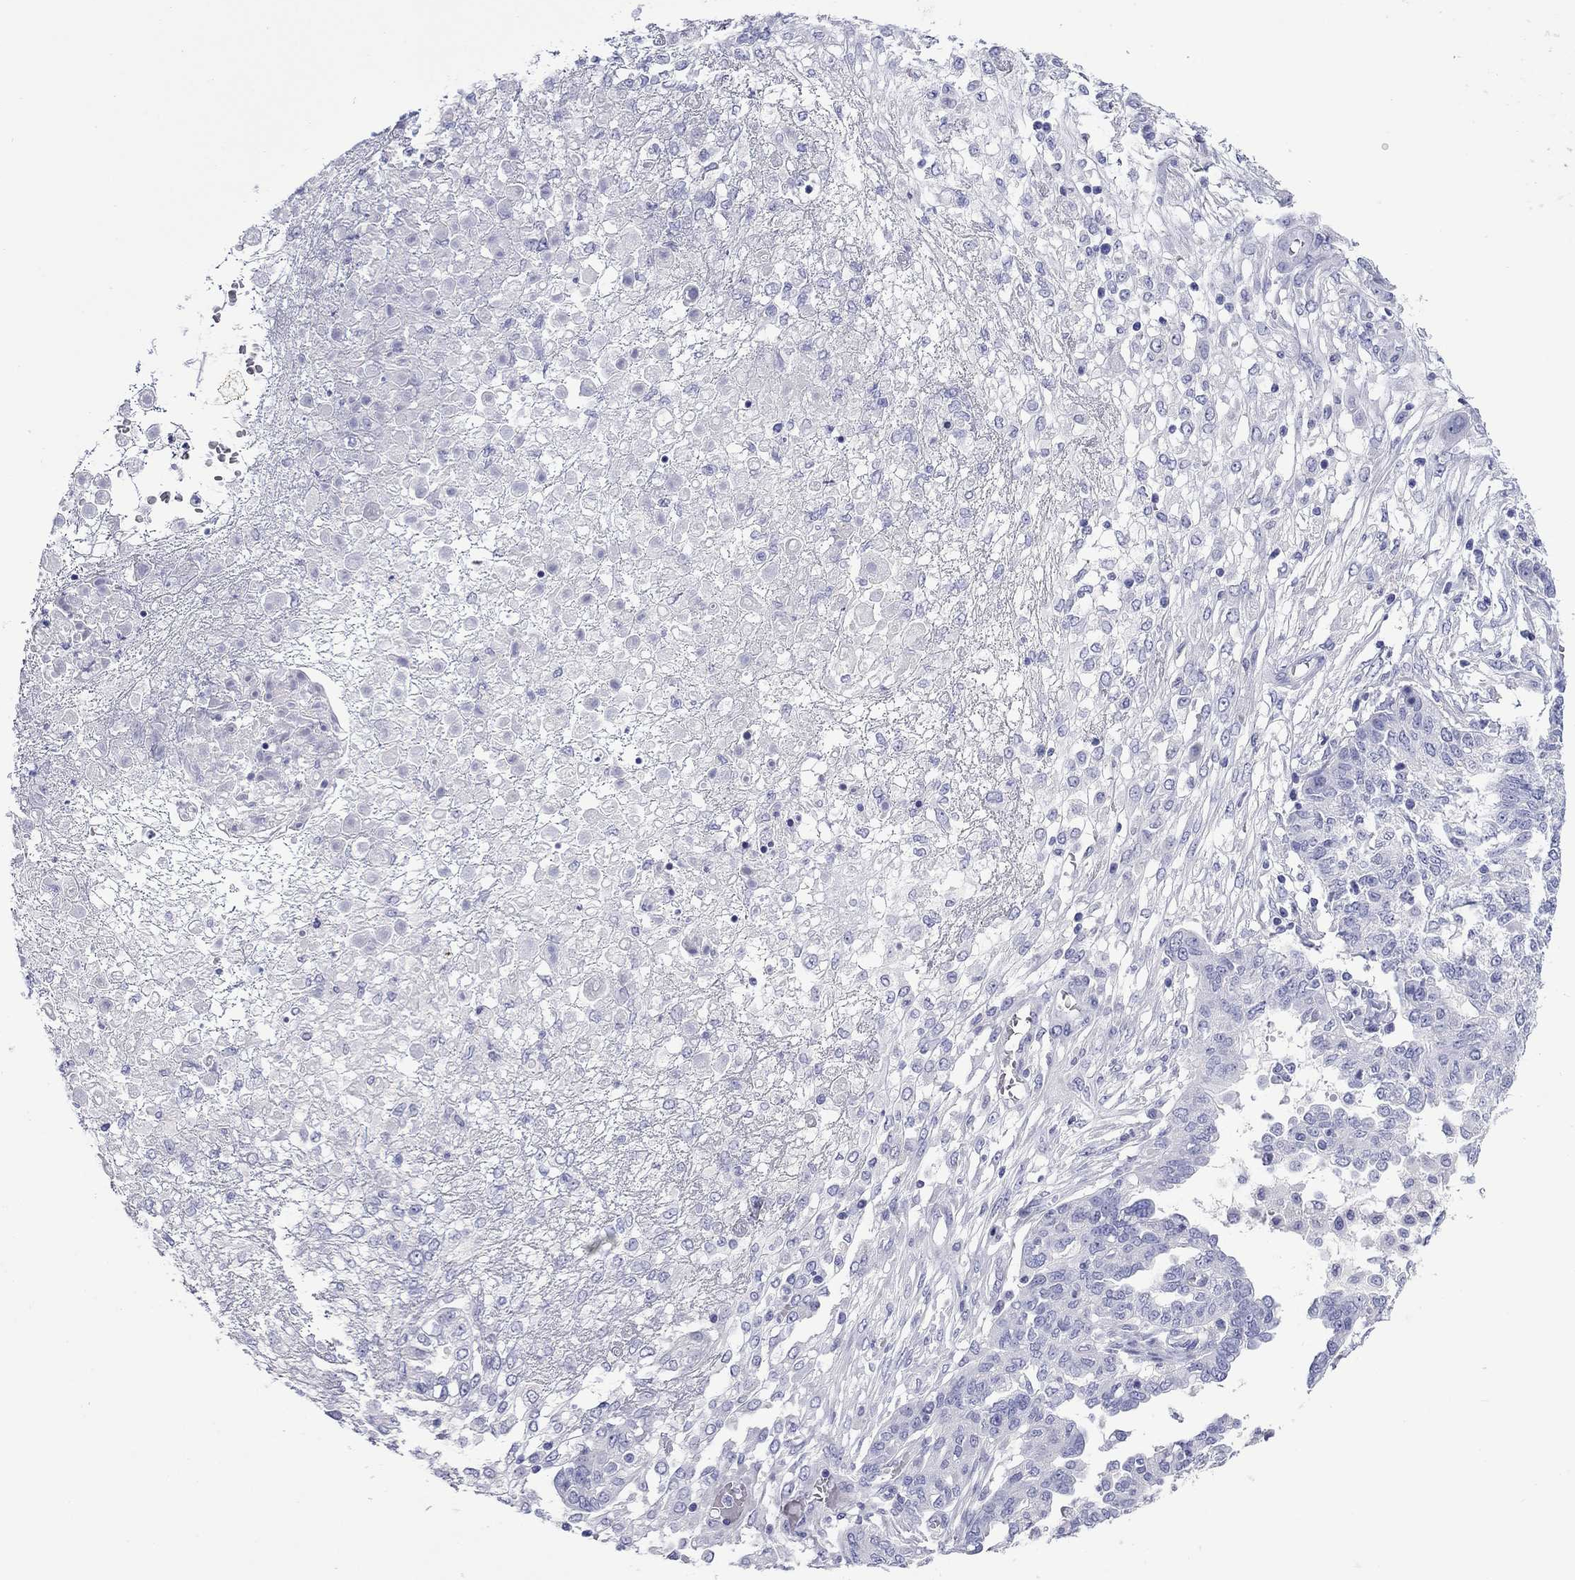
{"staining": {"intensity": "negative", "quantity": "none", "location": "none"}, "tissue": "ovarian cancer", "cell_type": "Tumor cells", "image_type": "cancer", "snomed": [{"axis": "morphology", "description": "Cystadenocarcinoma, serous, NOS"}, {"axis": "topography", "description": "Ovary"}], "caption": "Immunohistochemistry (IHC) of ovarian cancer shows no expression in tumor cells.", "gene": "GIP", "patient": {"sex": "female", "age": 67}}